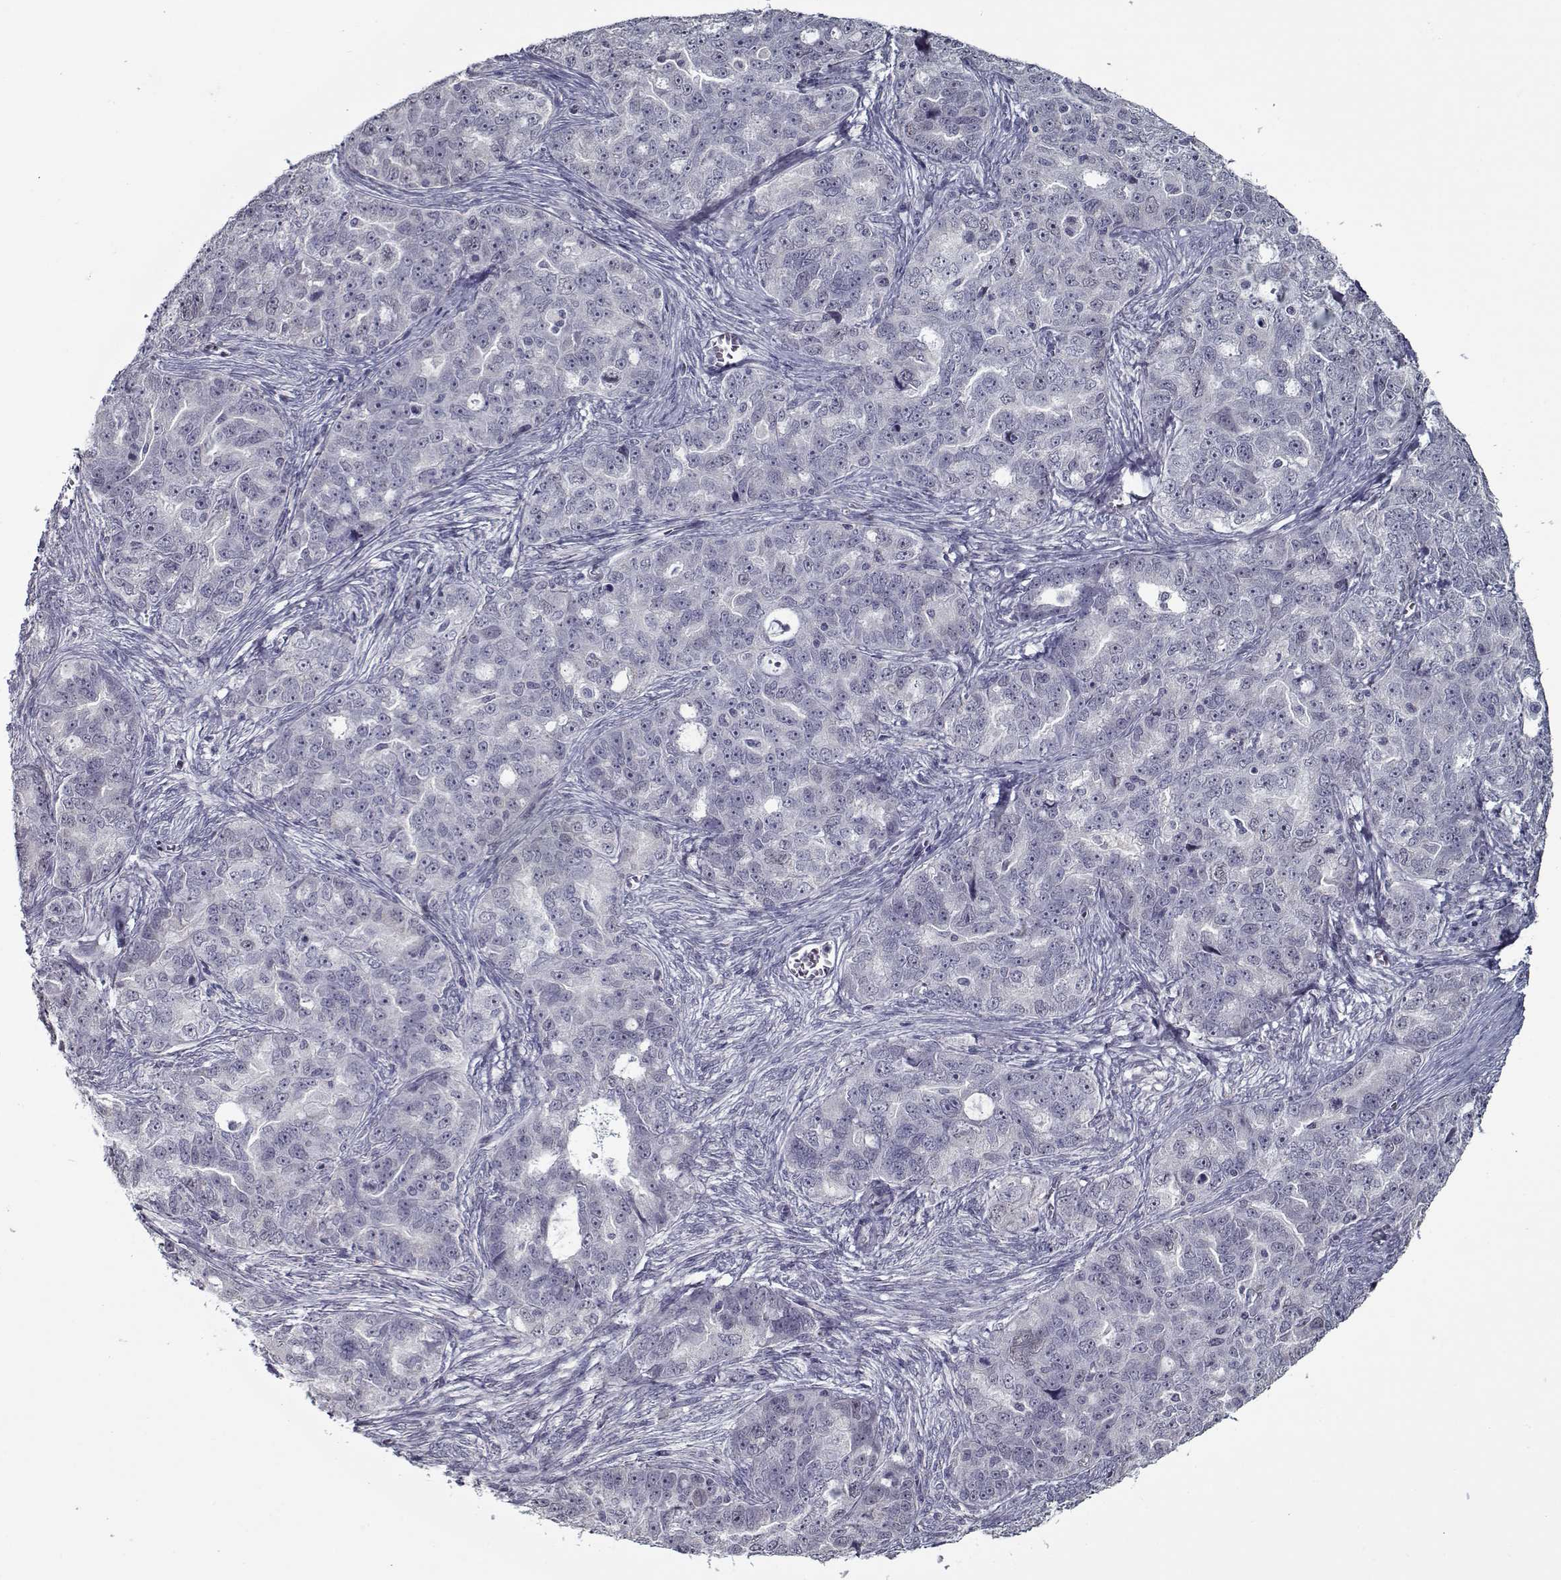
{"staining": {"intensity": "negative", "quantity": "none", "location": "none"}, "tissue": "ovarian cancer", "cell_type": "Tumor cells", "image_type": "cancer", "snomed": [{"axis": "morphology", "description": "Cystadenocarcinoma, serous, NOS"}, {"axis": "topography", "description": "Ovary"}], "caption": "An image of ovarian serous cystadenocarcinoma stained for a protein displays no brown staining in tumor cells.", "gene": "SEC16B", "patient": {"sex": "female", "age": 51}}